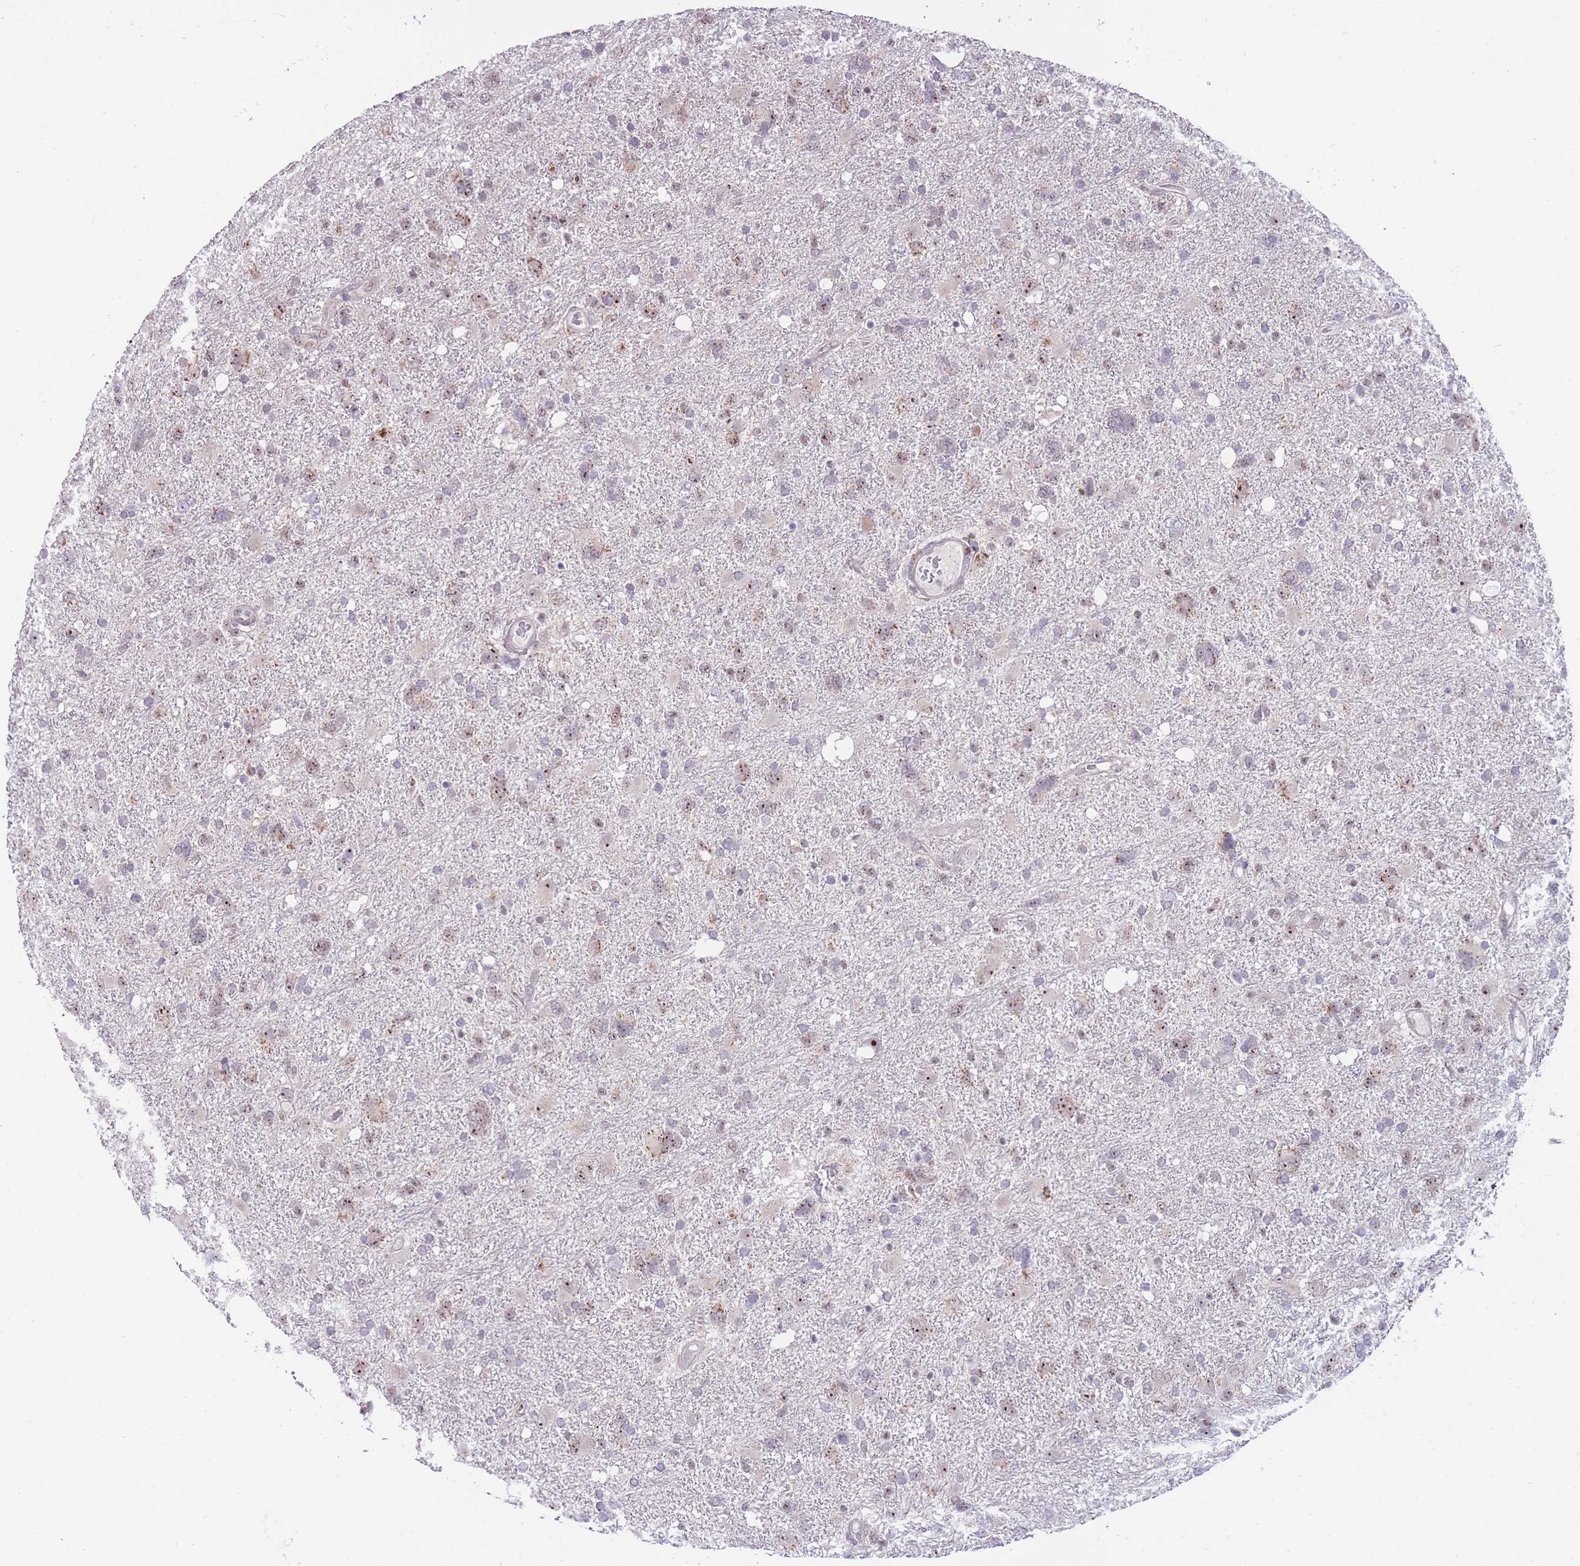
{"staining": {"intensity": "strong", "quantity": "25%-75%", "location": "nuclear"}, "tissue": "glioma", "cell_type": "Tumor cells", "image_type": "cancer", "snomed": [{"axis": "morphology", "description": "Glioma, malignant, High grade"}, {"axis": "topography", "description": "Brain"}], "caption": "A brown stain highlights strong nuclear staining of a protein in human glioma tumor cells. Nuclei are stained in blue.", "gene": "MCIDAS", "patient": {"sex": "male", "age": 61}}